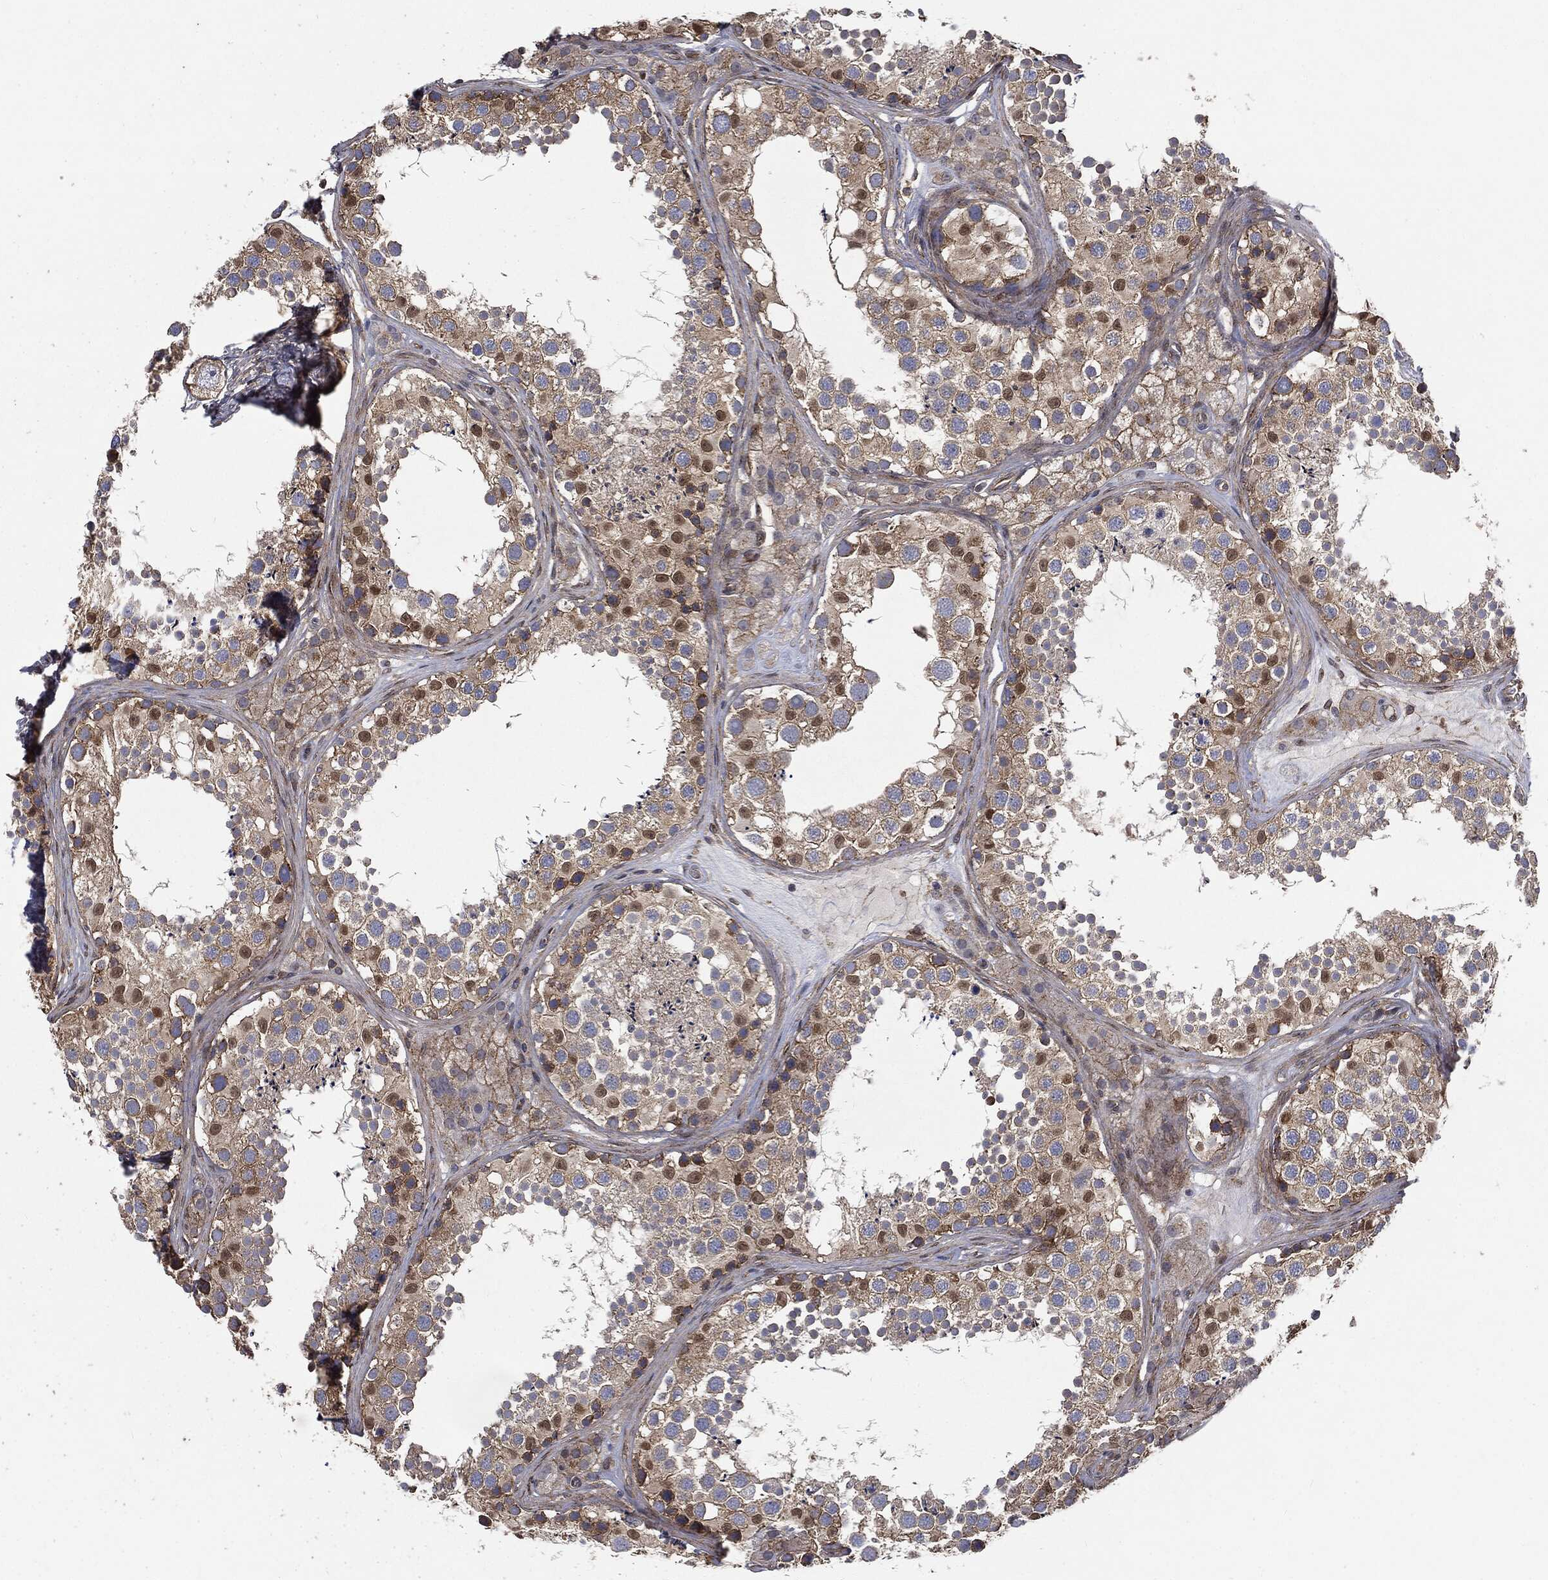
{"staining": {"intensity": "moderate", "quantity": "<25%", "location": "cytoplasmic/membranous,nuclear"}, "tissue": "testis", "cell_type": "Cells in seminiferous ducts", "image_type": "normal", "snomed": [{"axis": "morphology", "description": "Normal tissue, NOS"}, {"axis": "topography", "description": "Testis"}], "caption": "DAB immunohistochemical staining of normal human testis shows moderate cytoplasmic/membranous,nuclear protein positivity in about <25% of cells in seminiferous ducts. (IHC, brightfield microscopy, high magnification).", "gene": "EPS15L1", "patient": {"sex": "male", "age": 41}}